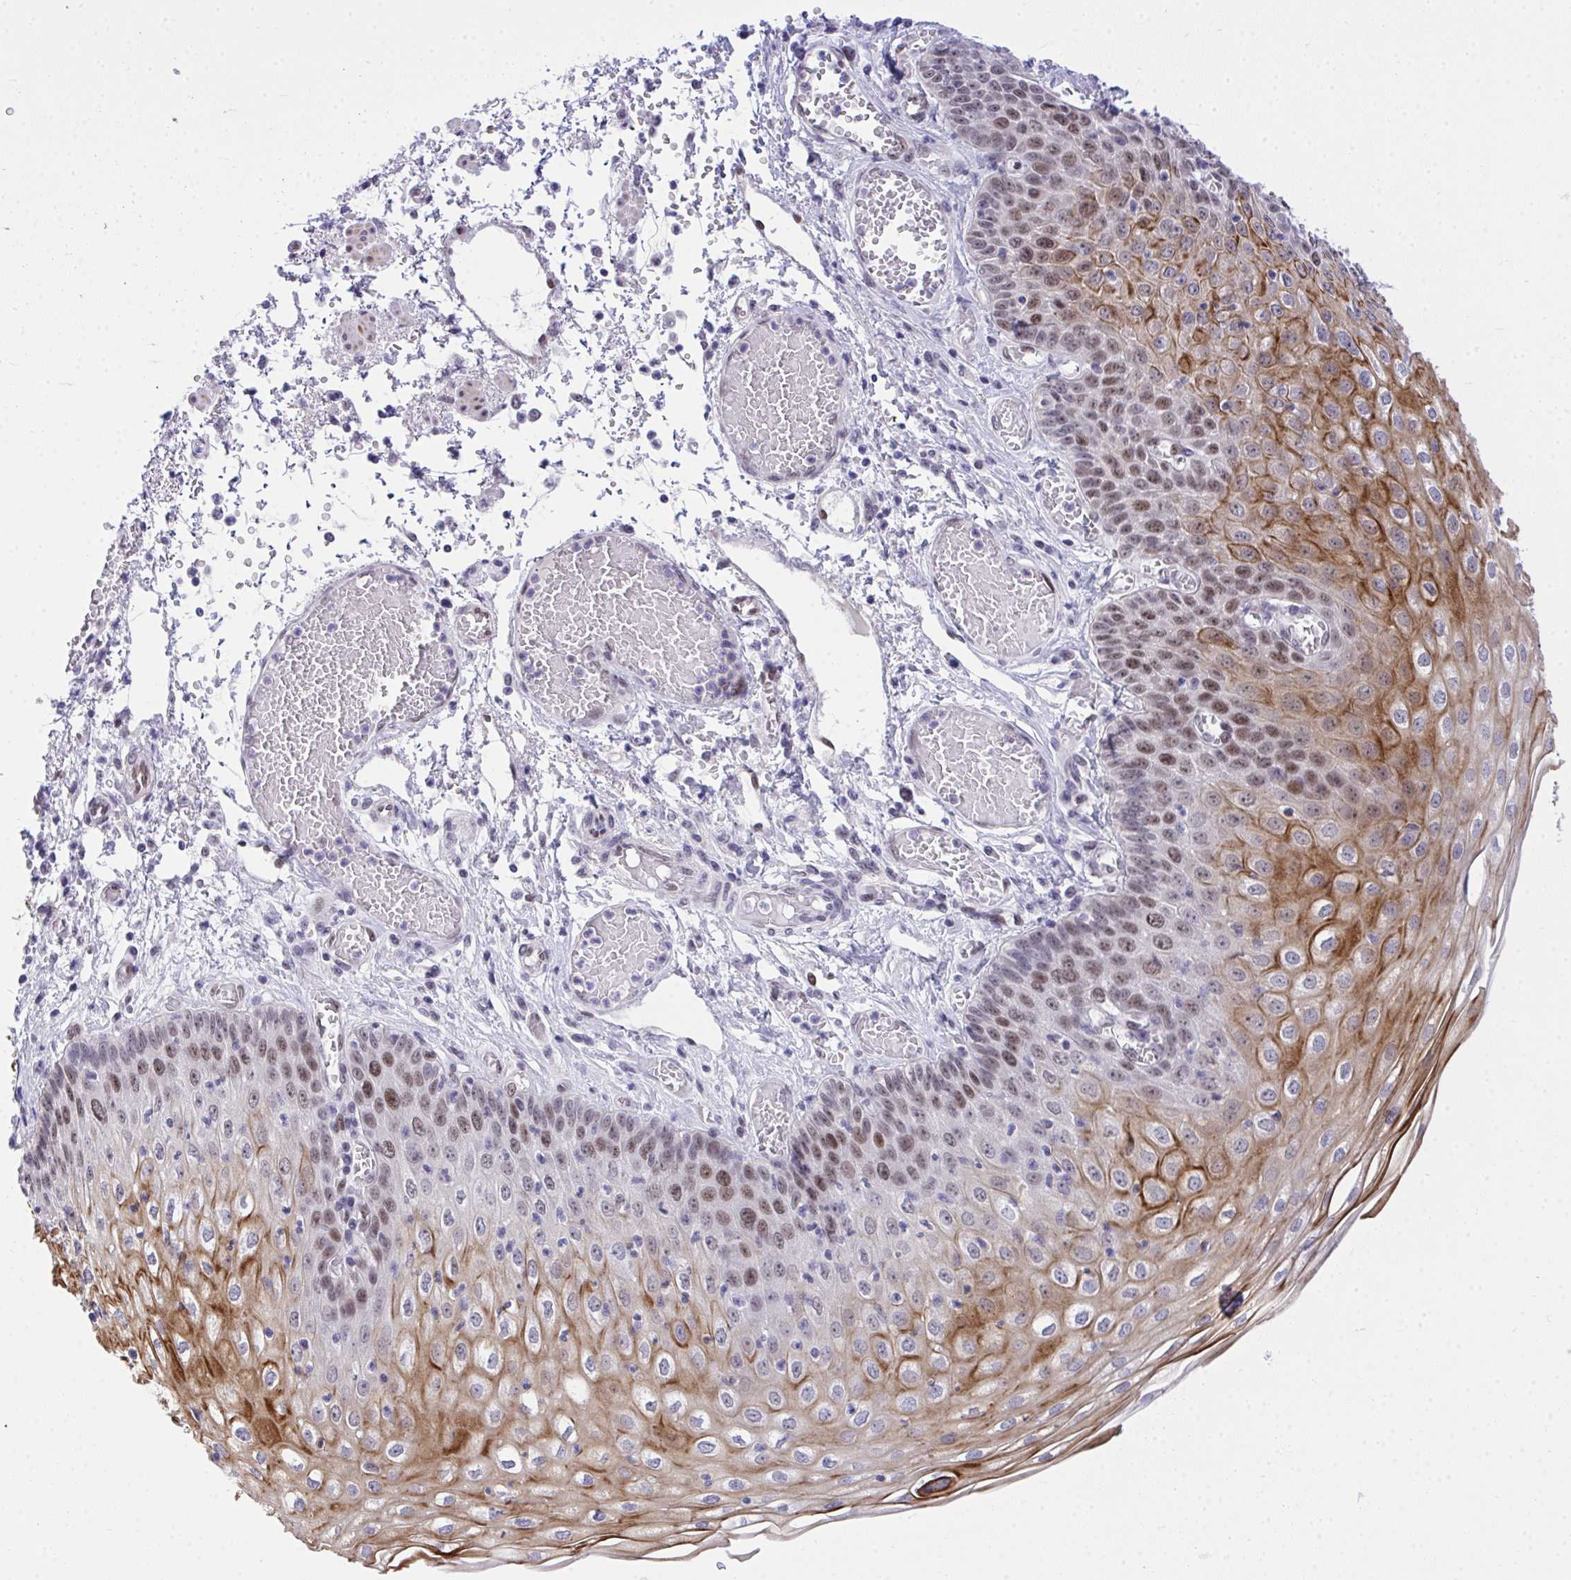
{"staining": {"intensity": "strong", "quantity": ">75%", "location": "cytoplasmic/membranous,nuclear"}, "tissue": "esophagus", "cell_type": "Squamous epithelial cells", "image_type": "normal", "snomed": [{"axis": "morphology", "description": "Normal tissue, NOS"}, {"axis": "morphology", "description": "Adenocarcinoma, NOS"}, {"axis": "topography", "description": "Esophagus"}], "caption": "Immunohistochemical staining of unremarkable esophagus exhibits >75% levels of strong cytoplasmic/membranous,nuclear protein staining in about >75% of squamous epithelial cells. (IHC, brightfield microscopy, high magnification).", "gene": "TEAD4", "patient": {"sex": "male", "age": 81}}